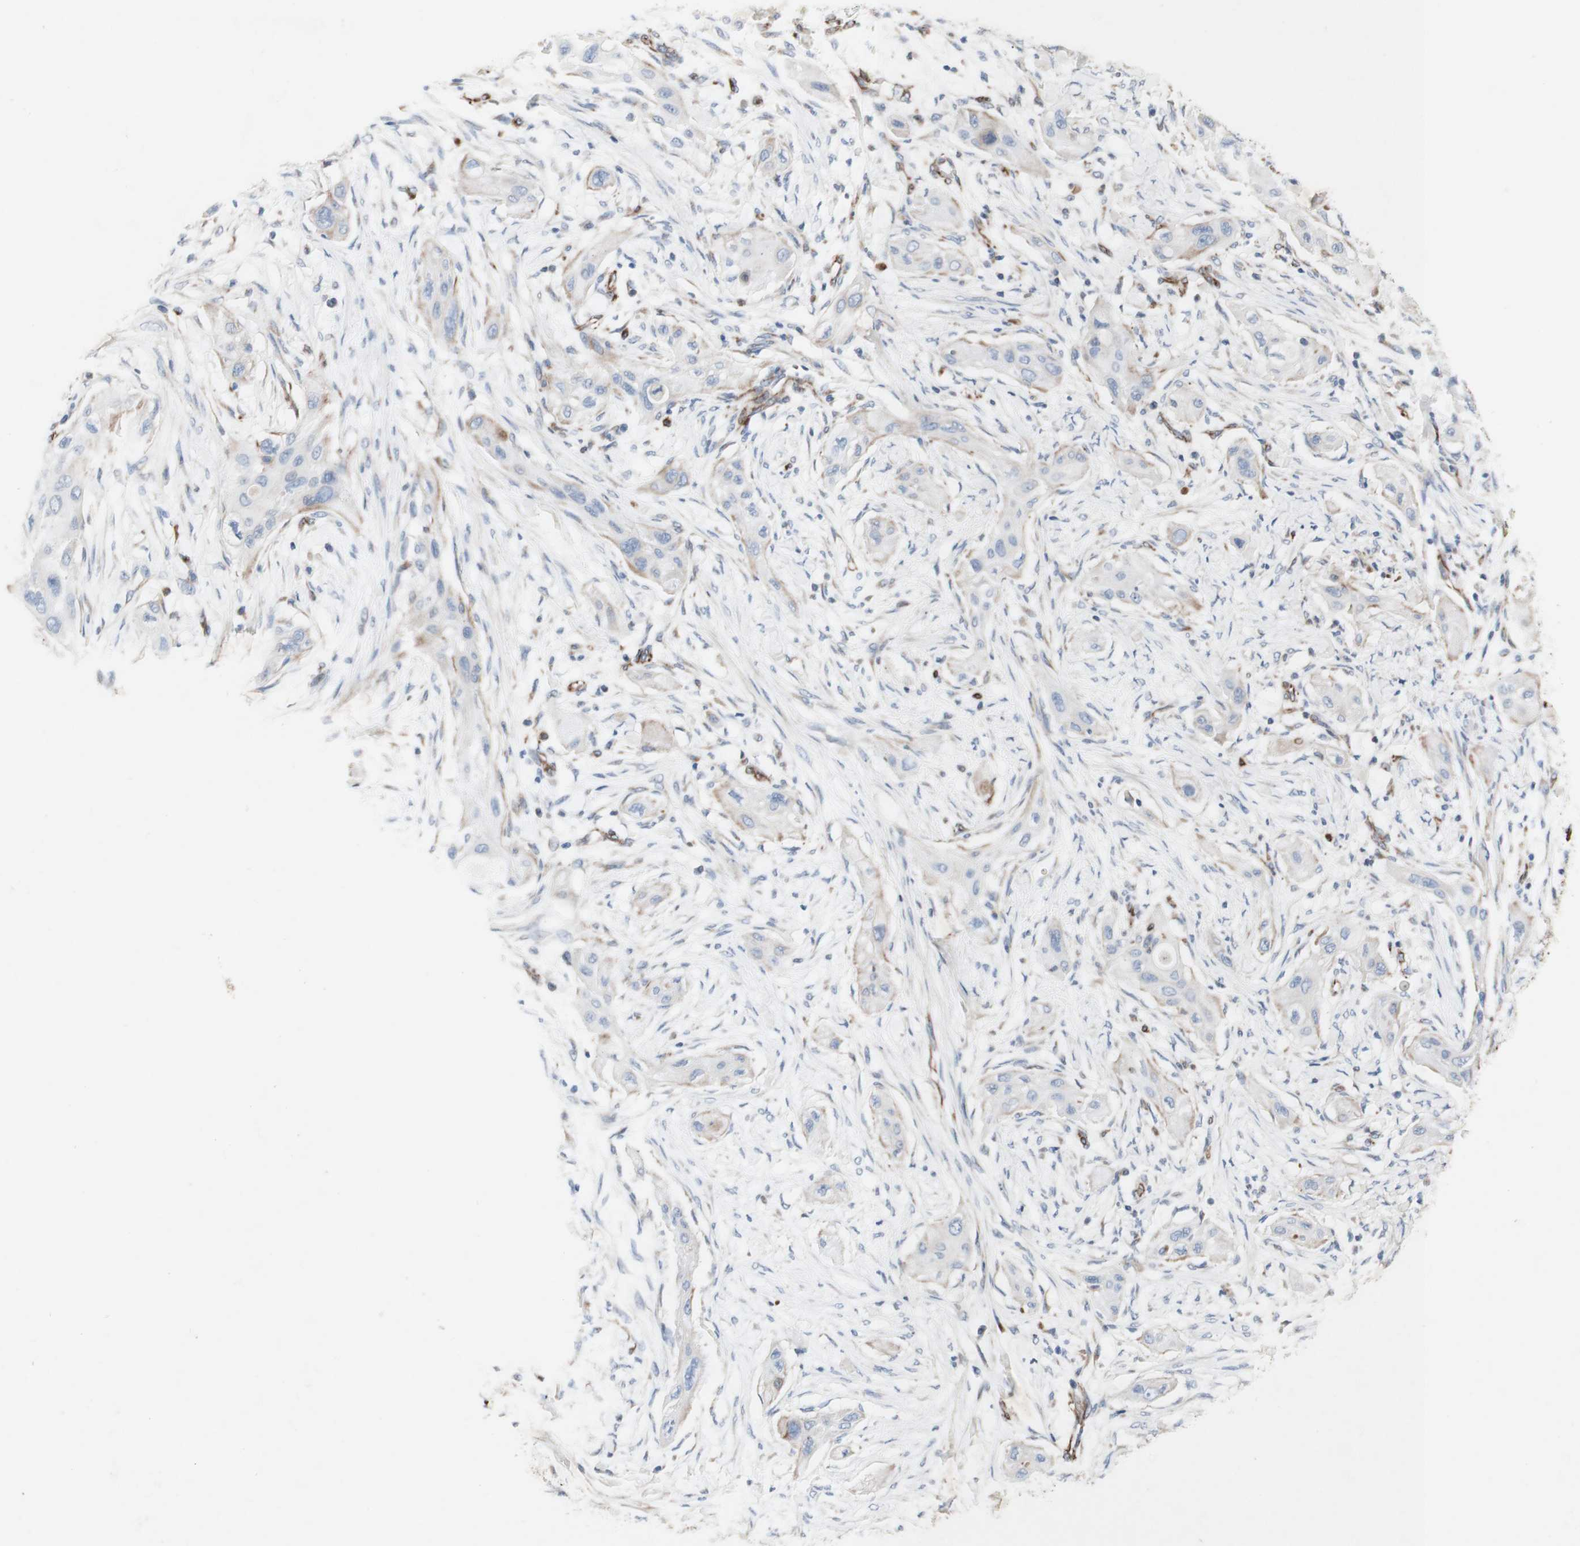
{"staining": {"intensity": "weak", "quantity": "<25%", "location": "cytoplasmic/membranous"}, "tissue": "lung cancer", "cell_type": "Tumor cells", "image_type": "cancer", "snomed": [{"axis": "morphology", "description": "Squamous cell carcinoma, NOS"}, {"axis": "topography", "description": "Lung"}], "caption": "Immunohistochemistry micrograph of neoplastic tissue: lung cancer stained with DAB demonstrates no significant protein positivity in tumor cells.", "gene": "AGPAT5", "patient": {"sex": "female", "age": 47}}